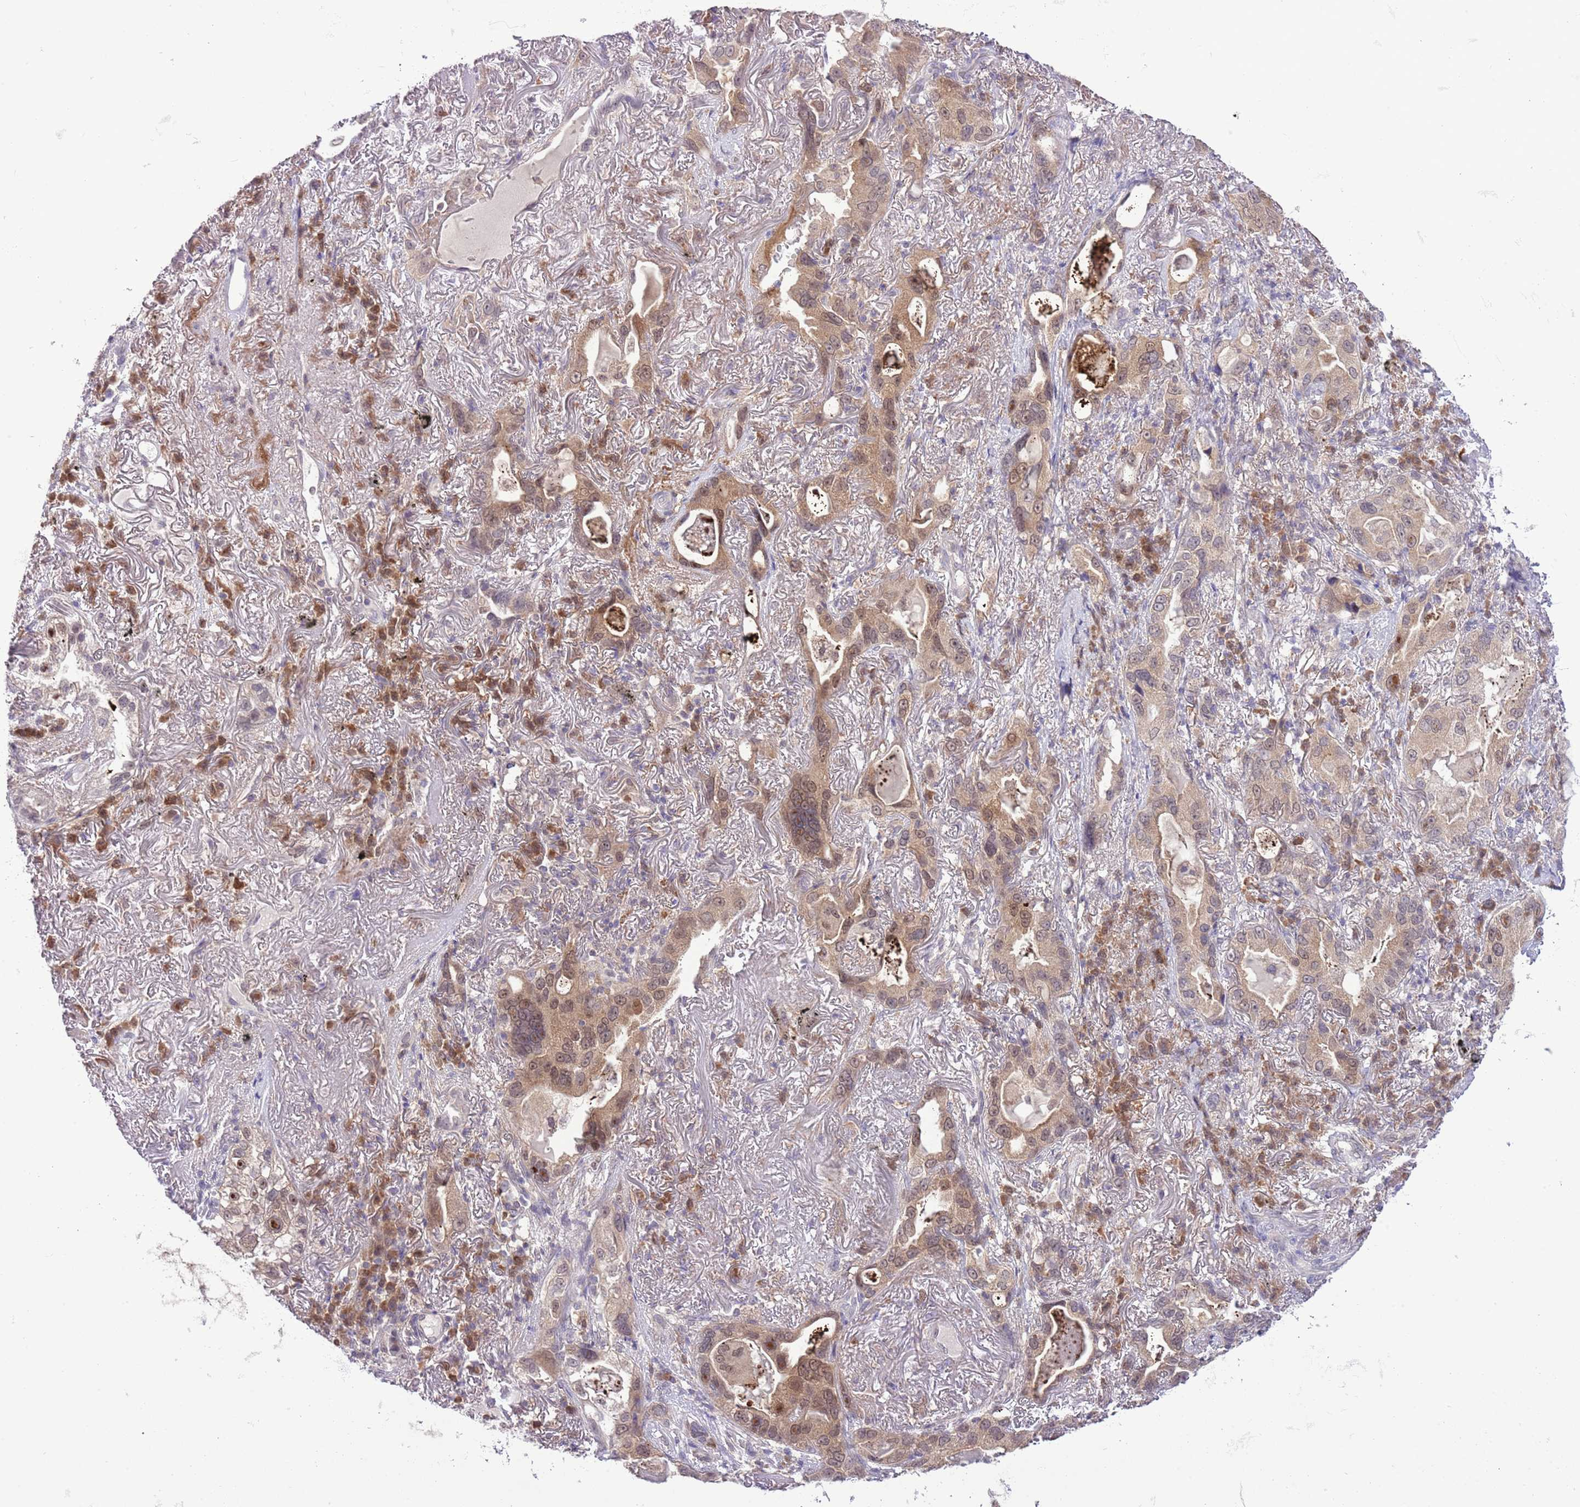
{"staining": {"intensity": "moderate", "quantity": ">75%", "location": "cytoplasmic/membranous"}, "tissue": "lung cancer", "cell_type": "Tumor cells", "image_type": "cancer", "snomed": [{"axis": "morphology", "description": "Adenocarcinoma, NOS"}, {"axis": "topography", "description": "Lung"}], "caption": "A brown stain shows moderate cytoplasmic/membranous staining of a protein in human lung adenocarcinoma tumor cells.", "gene": "GALK2", "patient": {"sex": "female", "age": 69}}